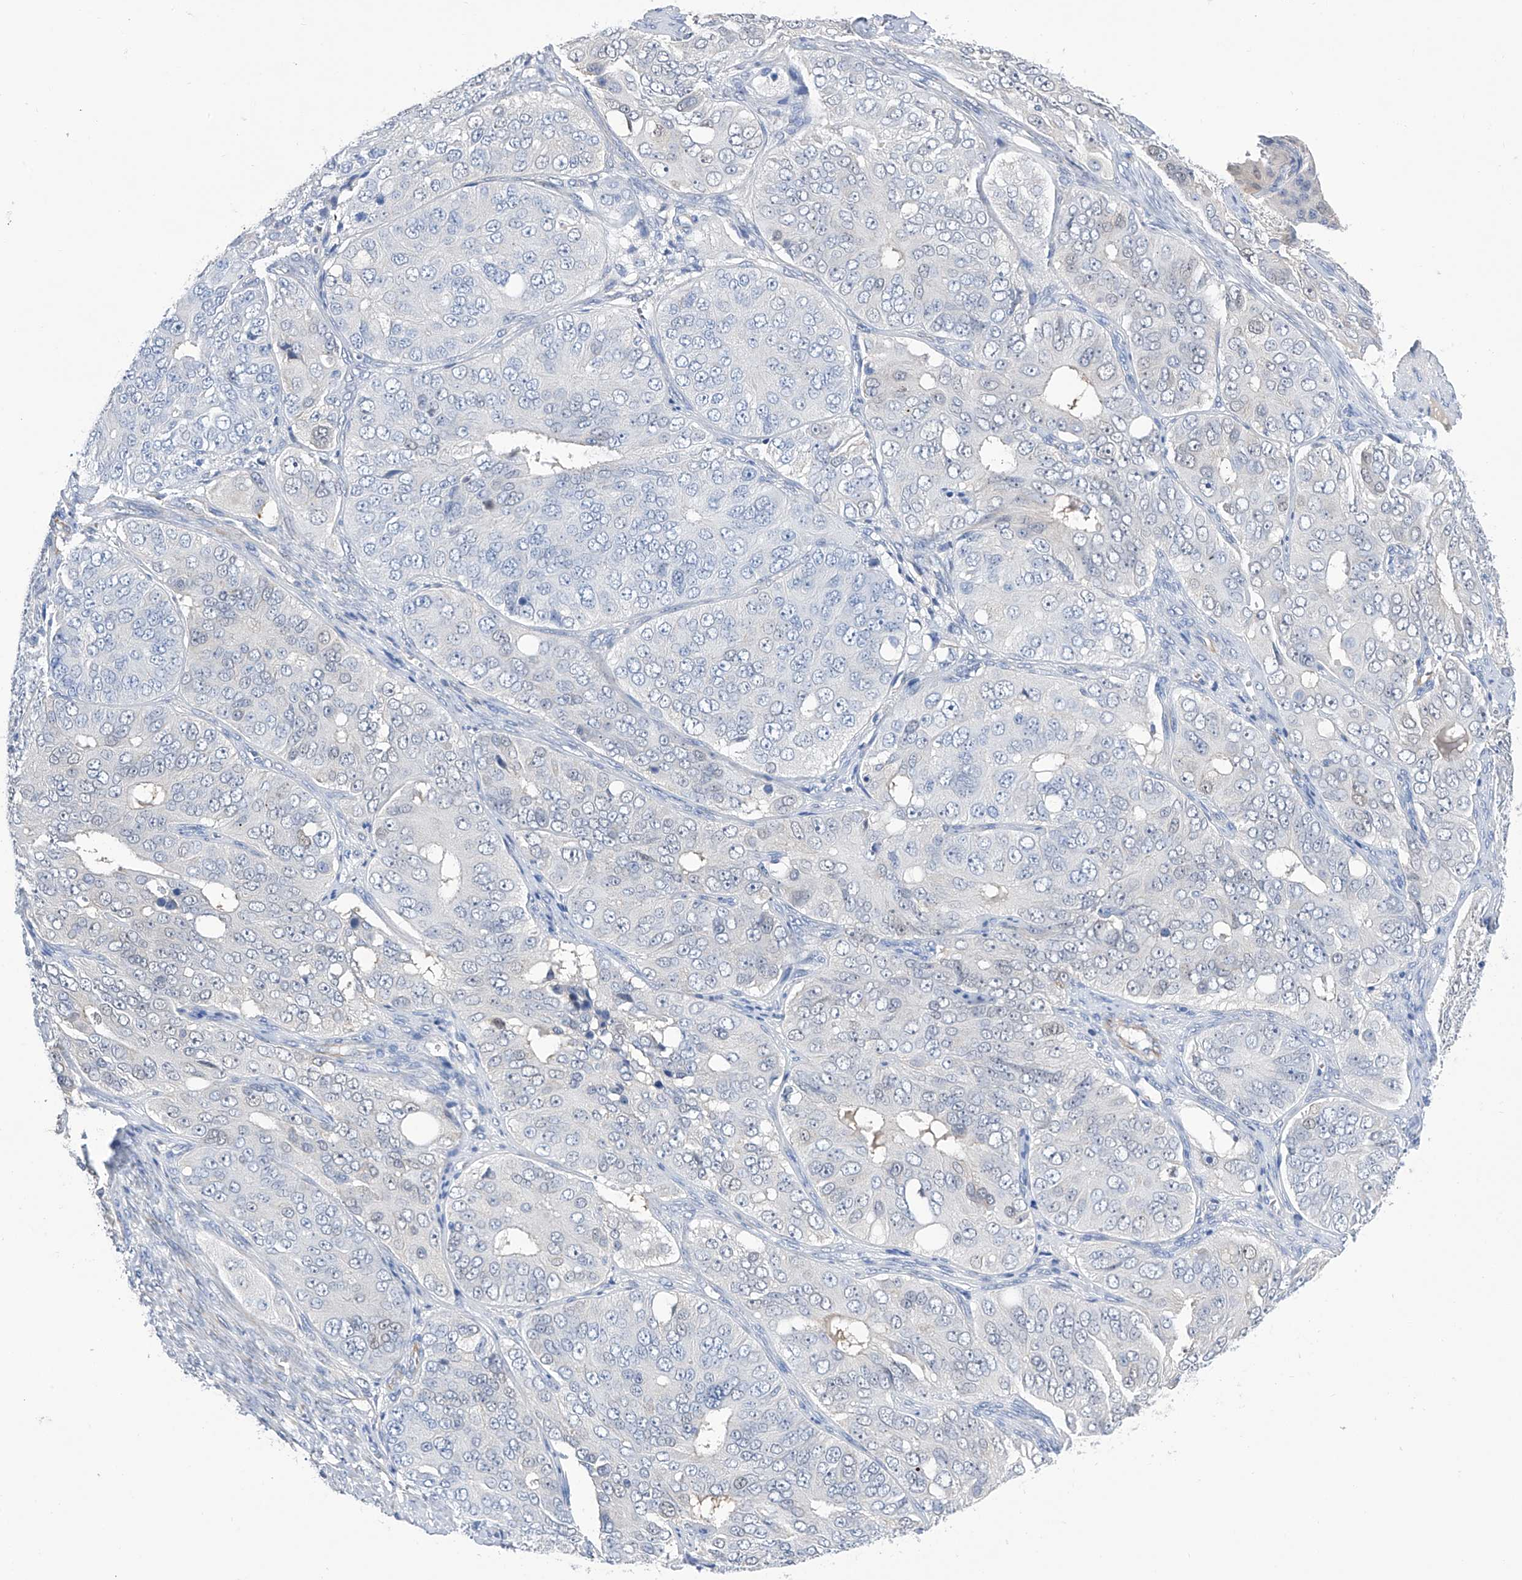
{"staining": {"intensity": "negative", "quantity": "none", "location": "none"}, "tissue": "ovarian cancer", "cell_type": "Tumor cells", "image_type": "cancer", "snomed": [{"axis": "morphology", "description": "Carcinoma, endometroid"}, {"axis": "topography", "description": "Ovary"}], "caption": "Photomicrograph shows no significant protein staining in tumor cells of endometroid carcinoma (ovarian). The staining is performed using DAB (3,3'-diaminobenzidine) brown chromogen with nuclei counter-stained in using hematoxylin.", "gene": "PGM3", "patient": {"sex": "female", "age": 51}}